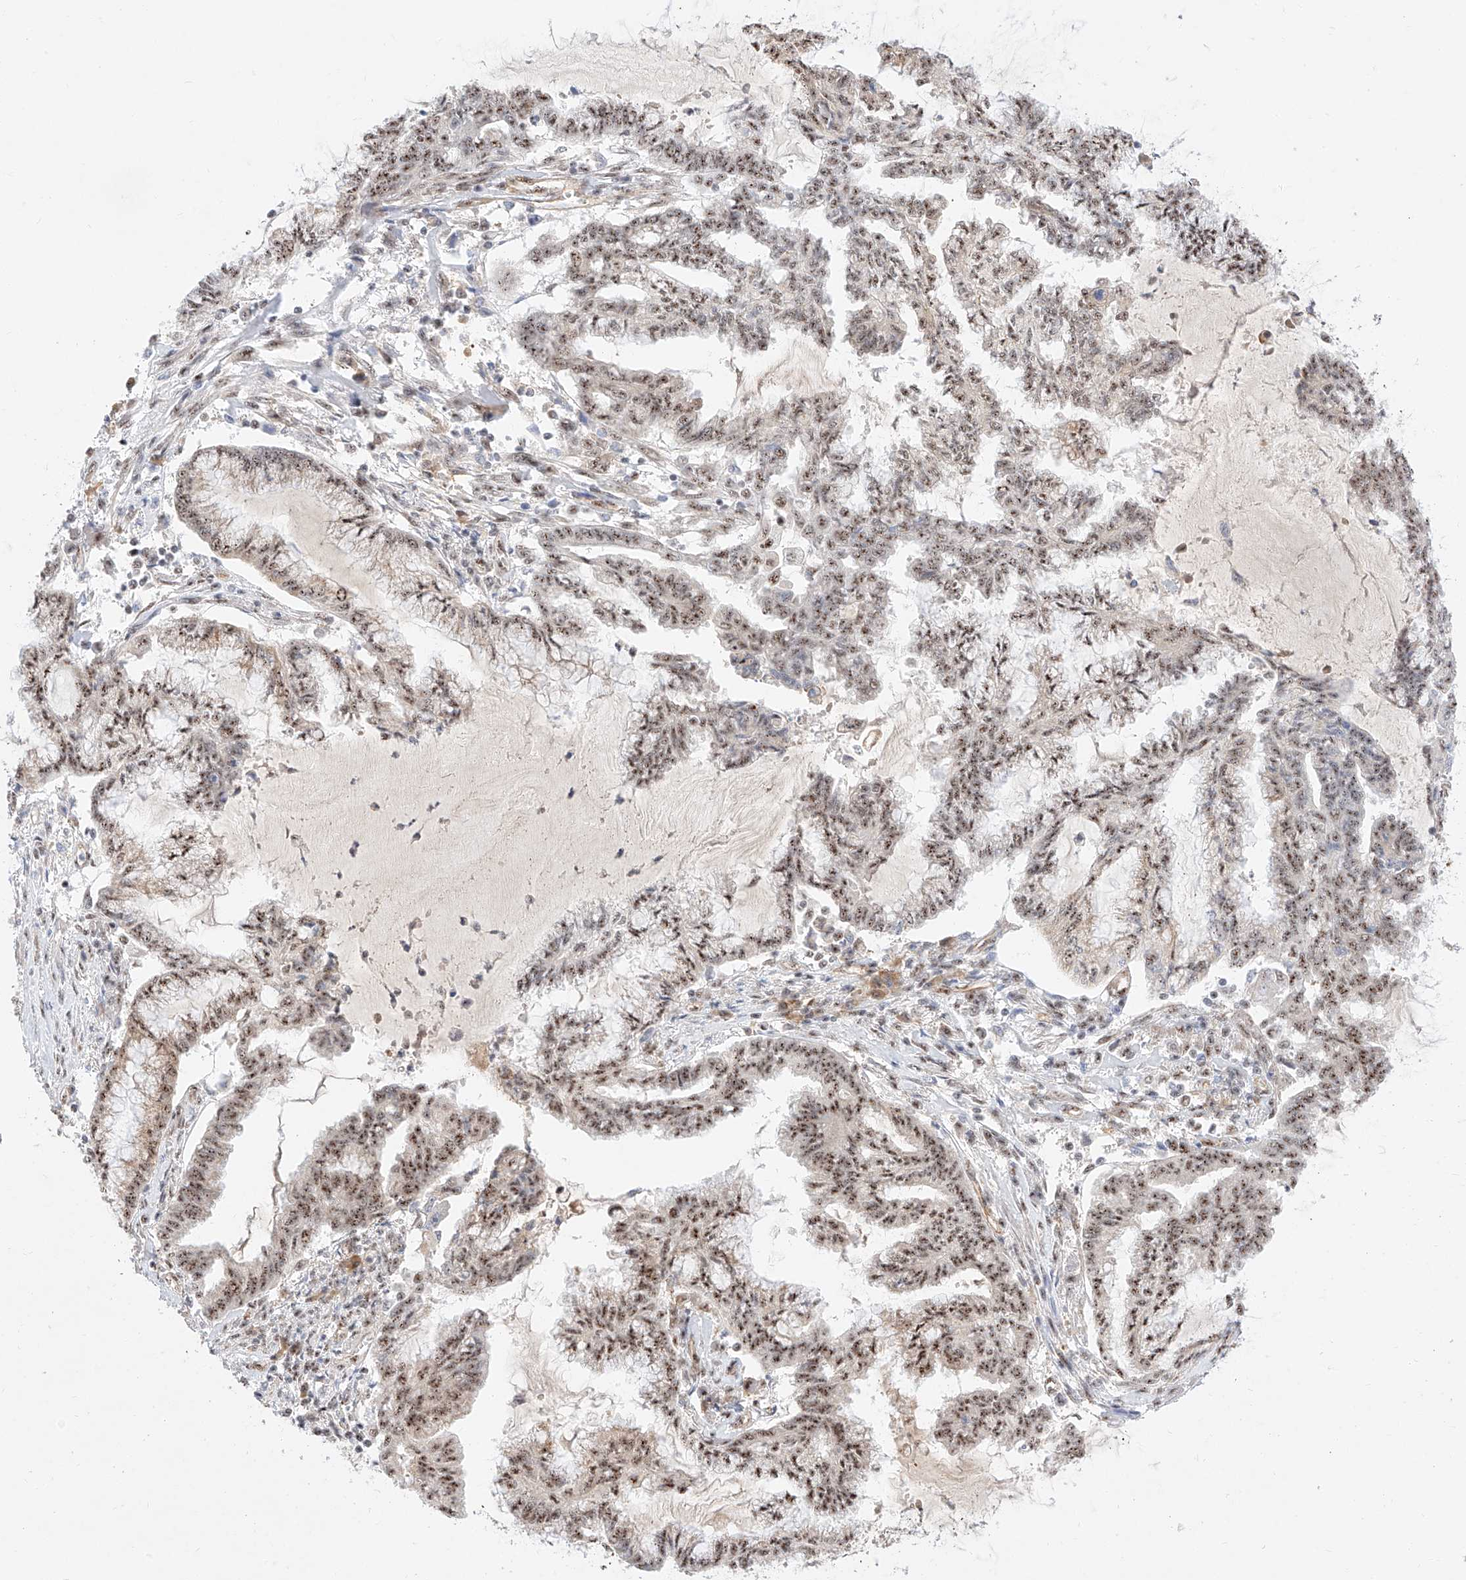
{"staining": {"intensity": "moderate", "quantity": ">75%", "location": "nuclear"}, "tissue": "endometrial cancer", "cell_type": "Tumor cells", "image_type": "cancer", "snomed": [{"axis": "morphology", "description": "Adenocarcinoma, NOS"}, {"axis": "topography", "description": "Endometrium"}], "caption": "A high-resolution photomicrograph shows IHC staining of endometrial cancer, which demonstrates moderate nuclear expression in about >75% of tumor cells.", "gene": "ATXN7L2", "patient": {"sex": "female", "age": 86}}